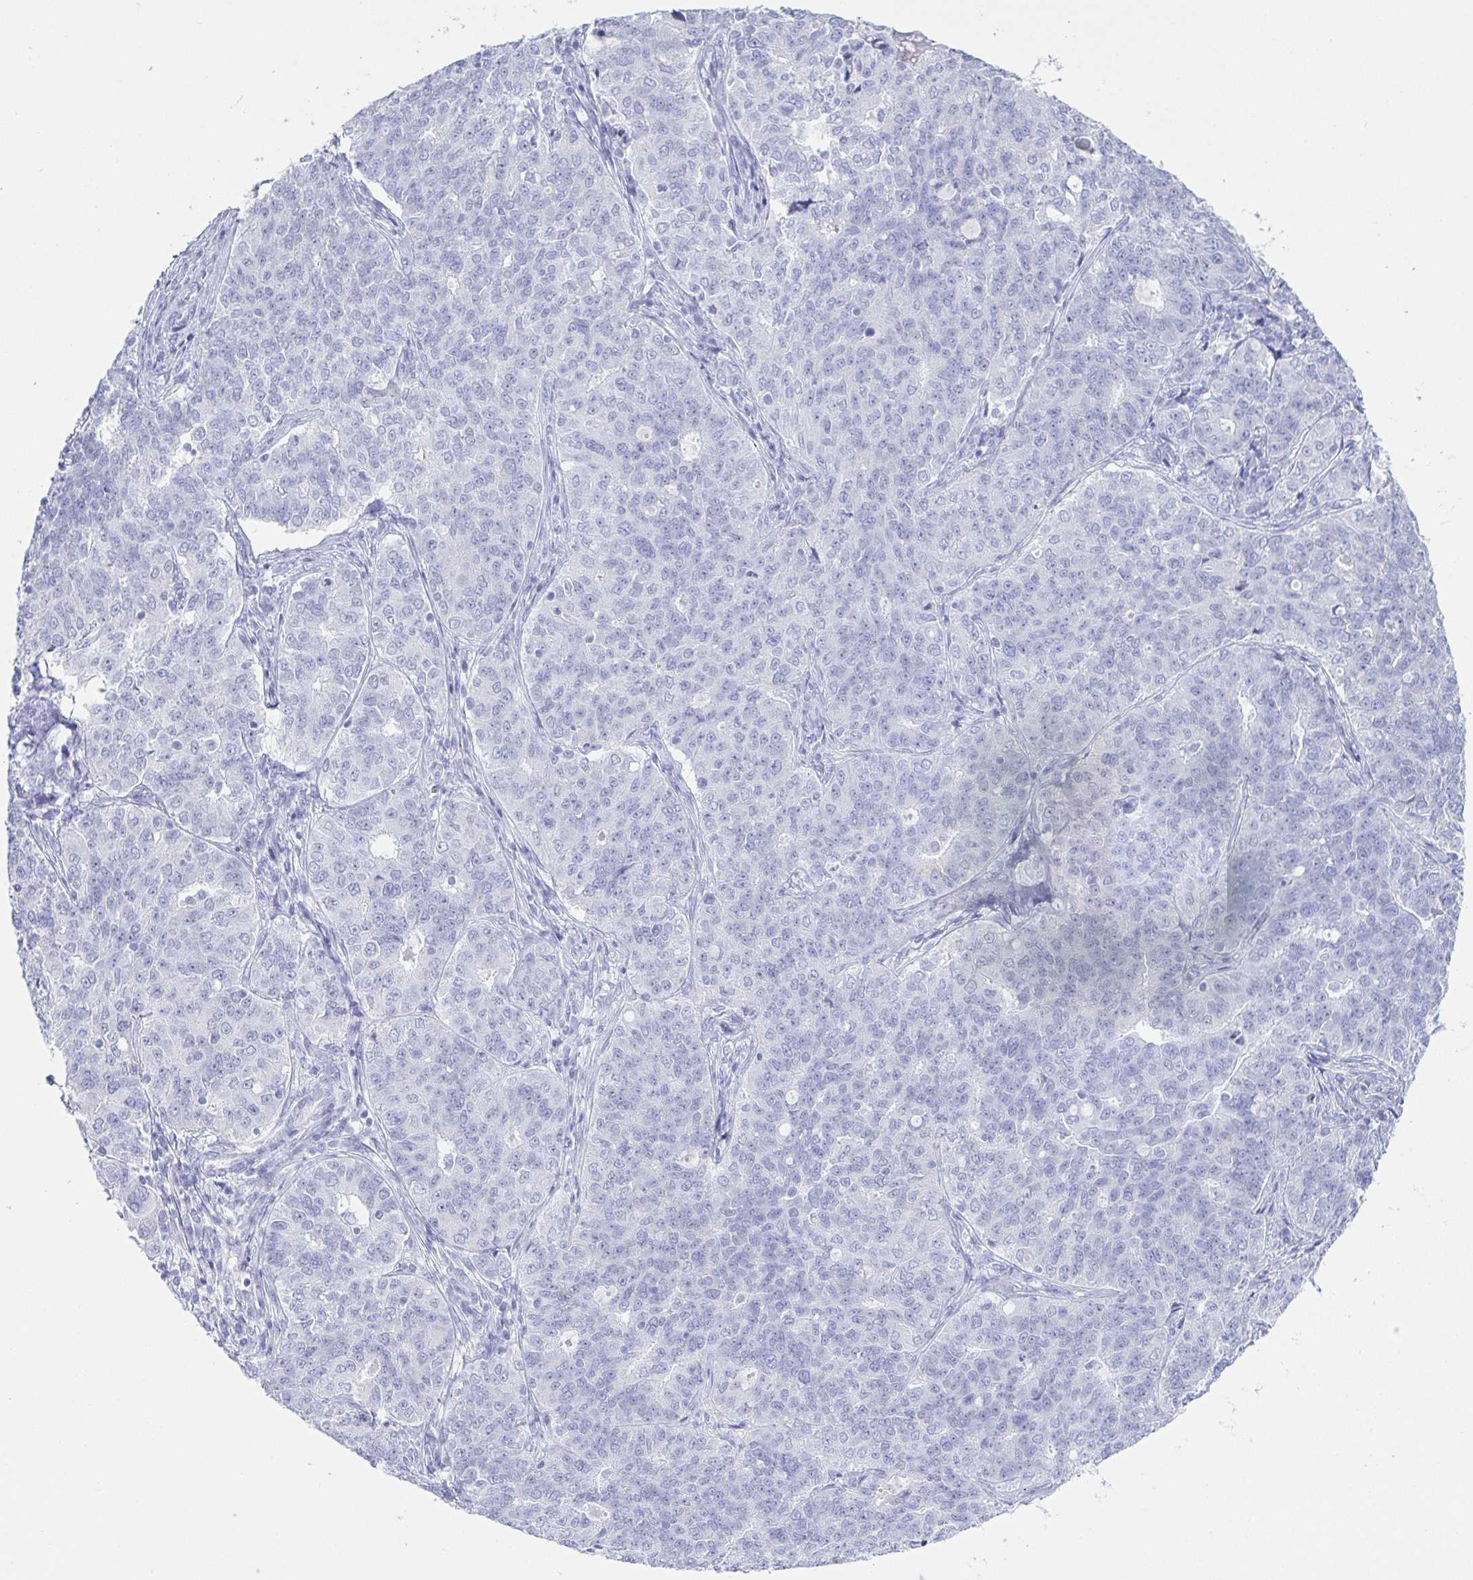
{"staining": {"intensity": "negative", "quantity": "none", "location": "none"}, "tissue": "endometrial cancer", "cell_type": "Tumor cells", "image_type": "cancer", "snomed": [{"axis": "morphology", "description": "Adenocarcinoma, NOS"}, {"axis": "topography", "description": "Endometrium"}], "caption": "Immunohistochemistry (IHC) histopathology image of neoplastic tissue: human endometrial adenocarcinoma stained with DAB reveals no significant protein staining in tumor cells.", "gene": "ZG16B", "patient": {"sex": "female", "age": 43}}